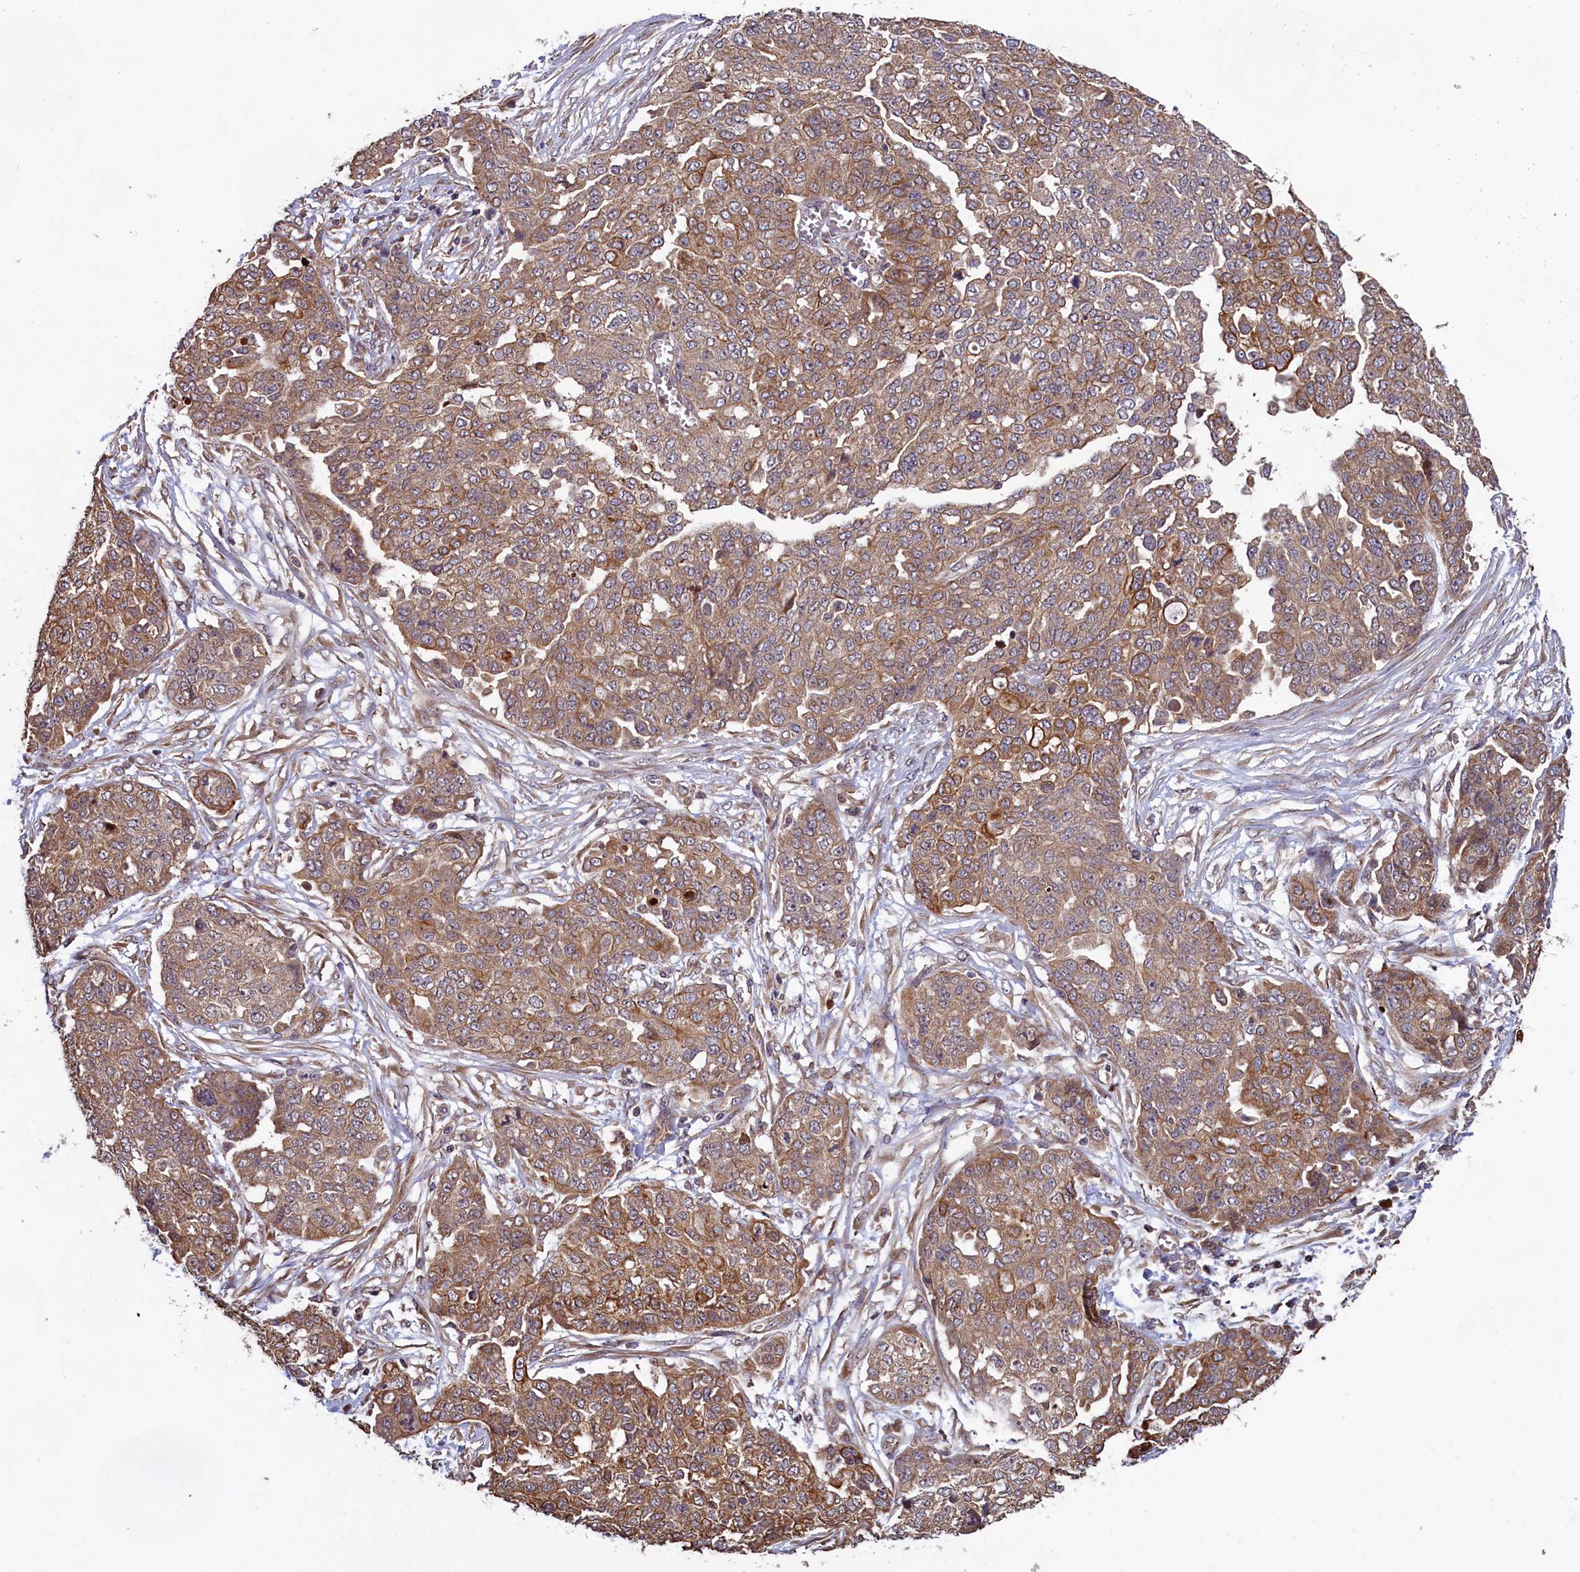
{"staining": {"intensity": "moderate", "quantity": ">75%", "location": "cytoplasmic/membranous"}, "tissue": "ovarian cancer", "cell_type": "Tumor cells", "image_type": "cancer", "snomed": [{"axis": "morphology", "description": "Cystadenocarcinoma, serous, NOS"}, {"axis": "topography", "description": "Soft tissue"}, {"axis": "topography", "description": "Ovary"}], "caption": "IHC micrograph of ovarian cancer stained for a protein (brown), which reveals medium levels of moderate cytoplasmic/membranous expression in approximately >75% of tumor cells.", "gene": "DENND1B", "patient": {"sex": "female", "age": 57}}